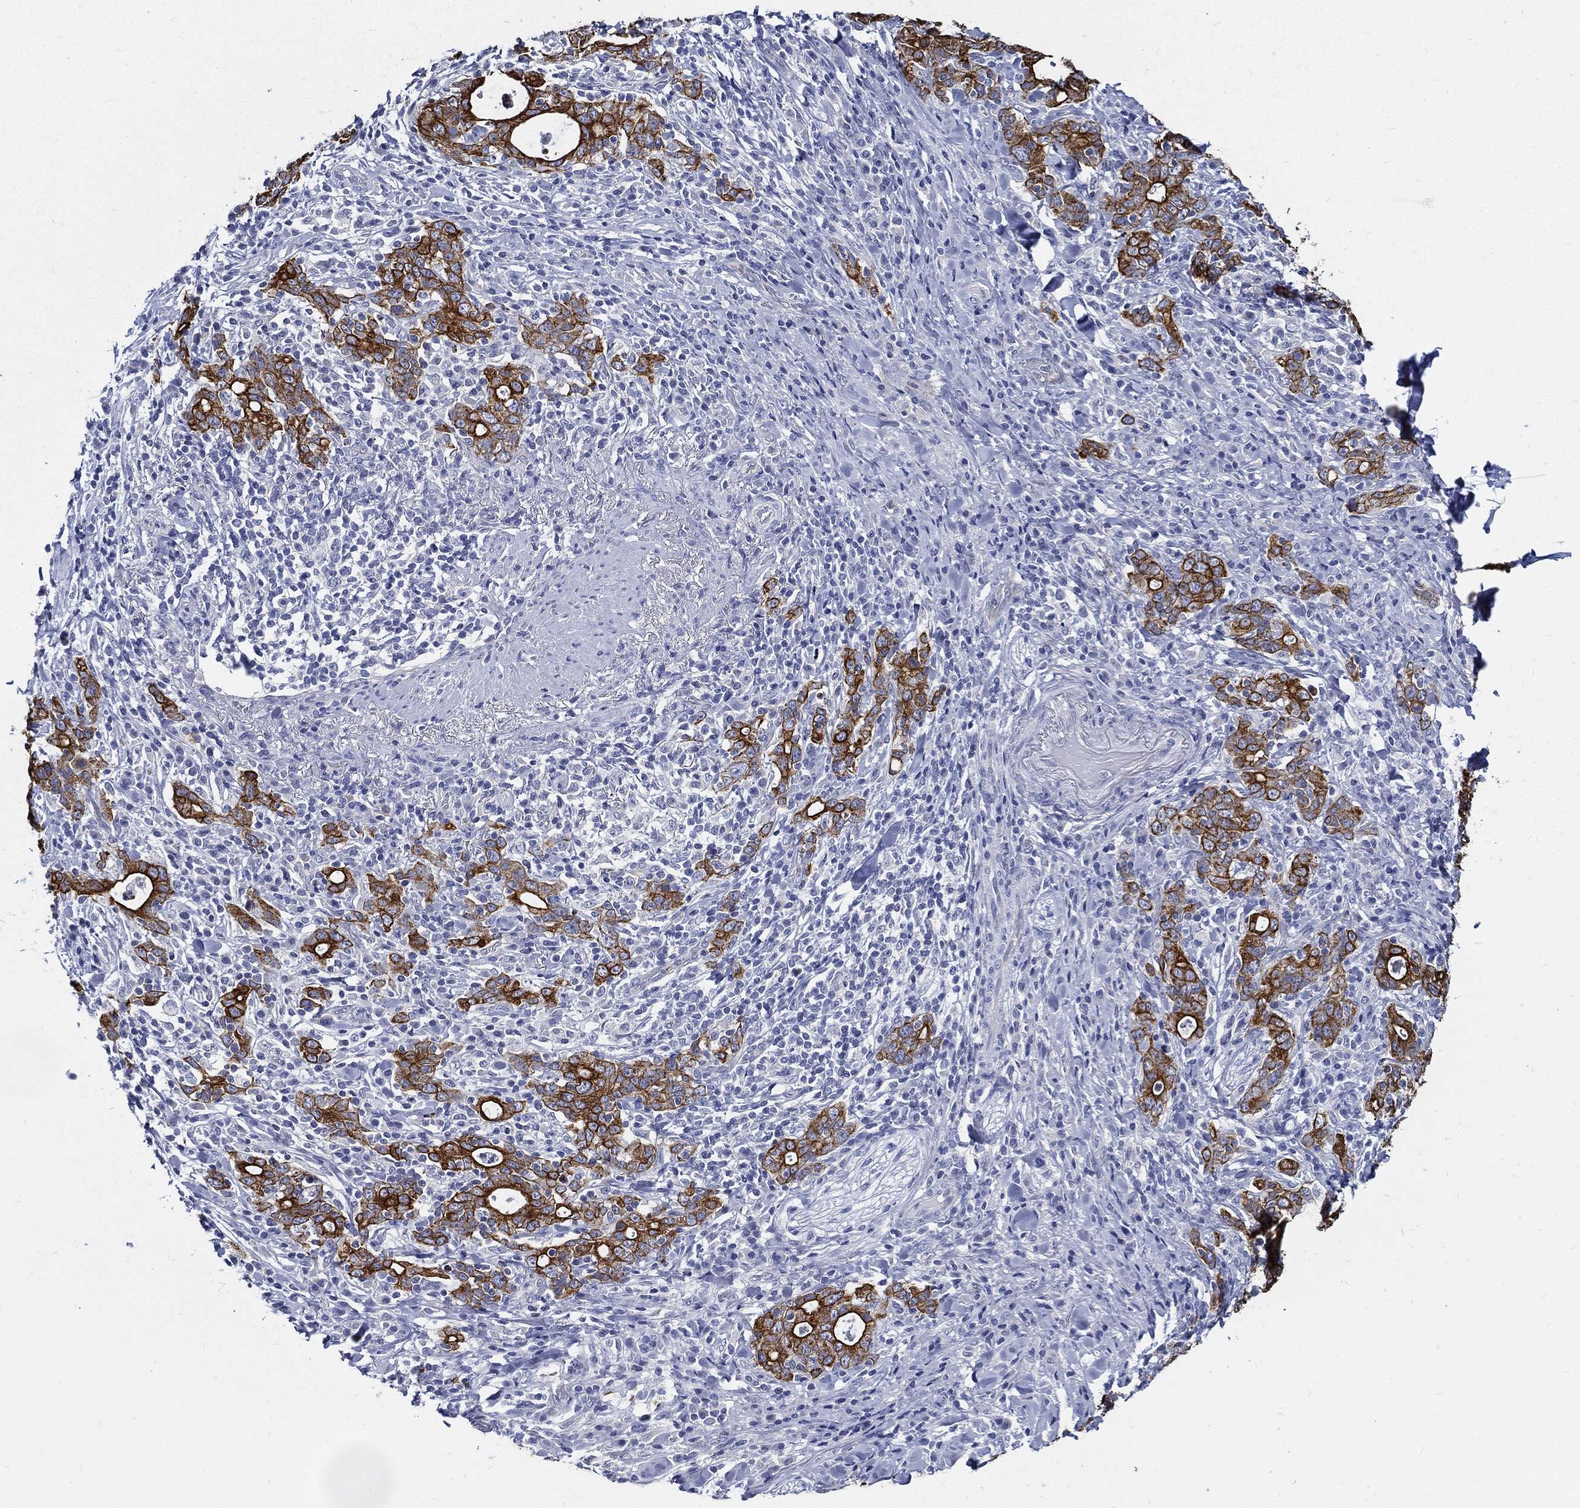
{"staining": {"intensity": "strong", "quantity": ">75%", "location": "cytoplasmic/membranous"}, "tissue": "stomach cancer", "cell_type": "Tumor cells", "image_type": "cancer", "snomed": [{"axis": "morphology", "description": "Adenocarcinoma, NOS"}, {"axis": "topography", "description": "Stomach"}], "caption": "Adenocarcinoma (stomach) stained with DAB (3,3'-diaminobenzidine) immunohistochemistry demonstrates high levels of strong cytoplasmic/membranous positivity in about >75% of tumor cells. (DAB = brown stain, brightfield microscopy at high magnification).", "gene": "NEDD9", "patient": {"sex": "male", "age": 79}}